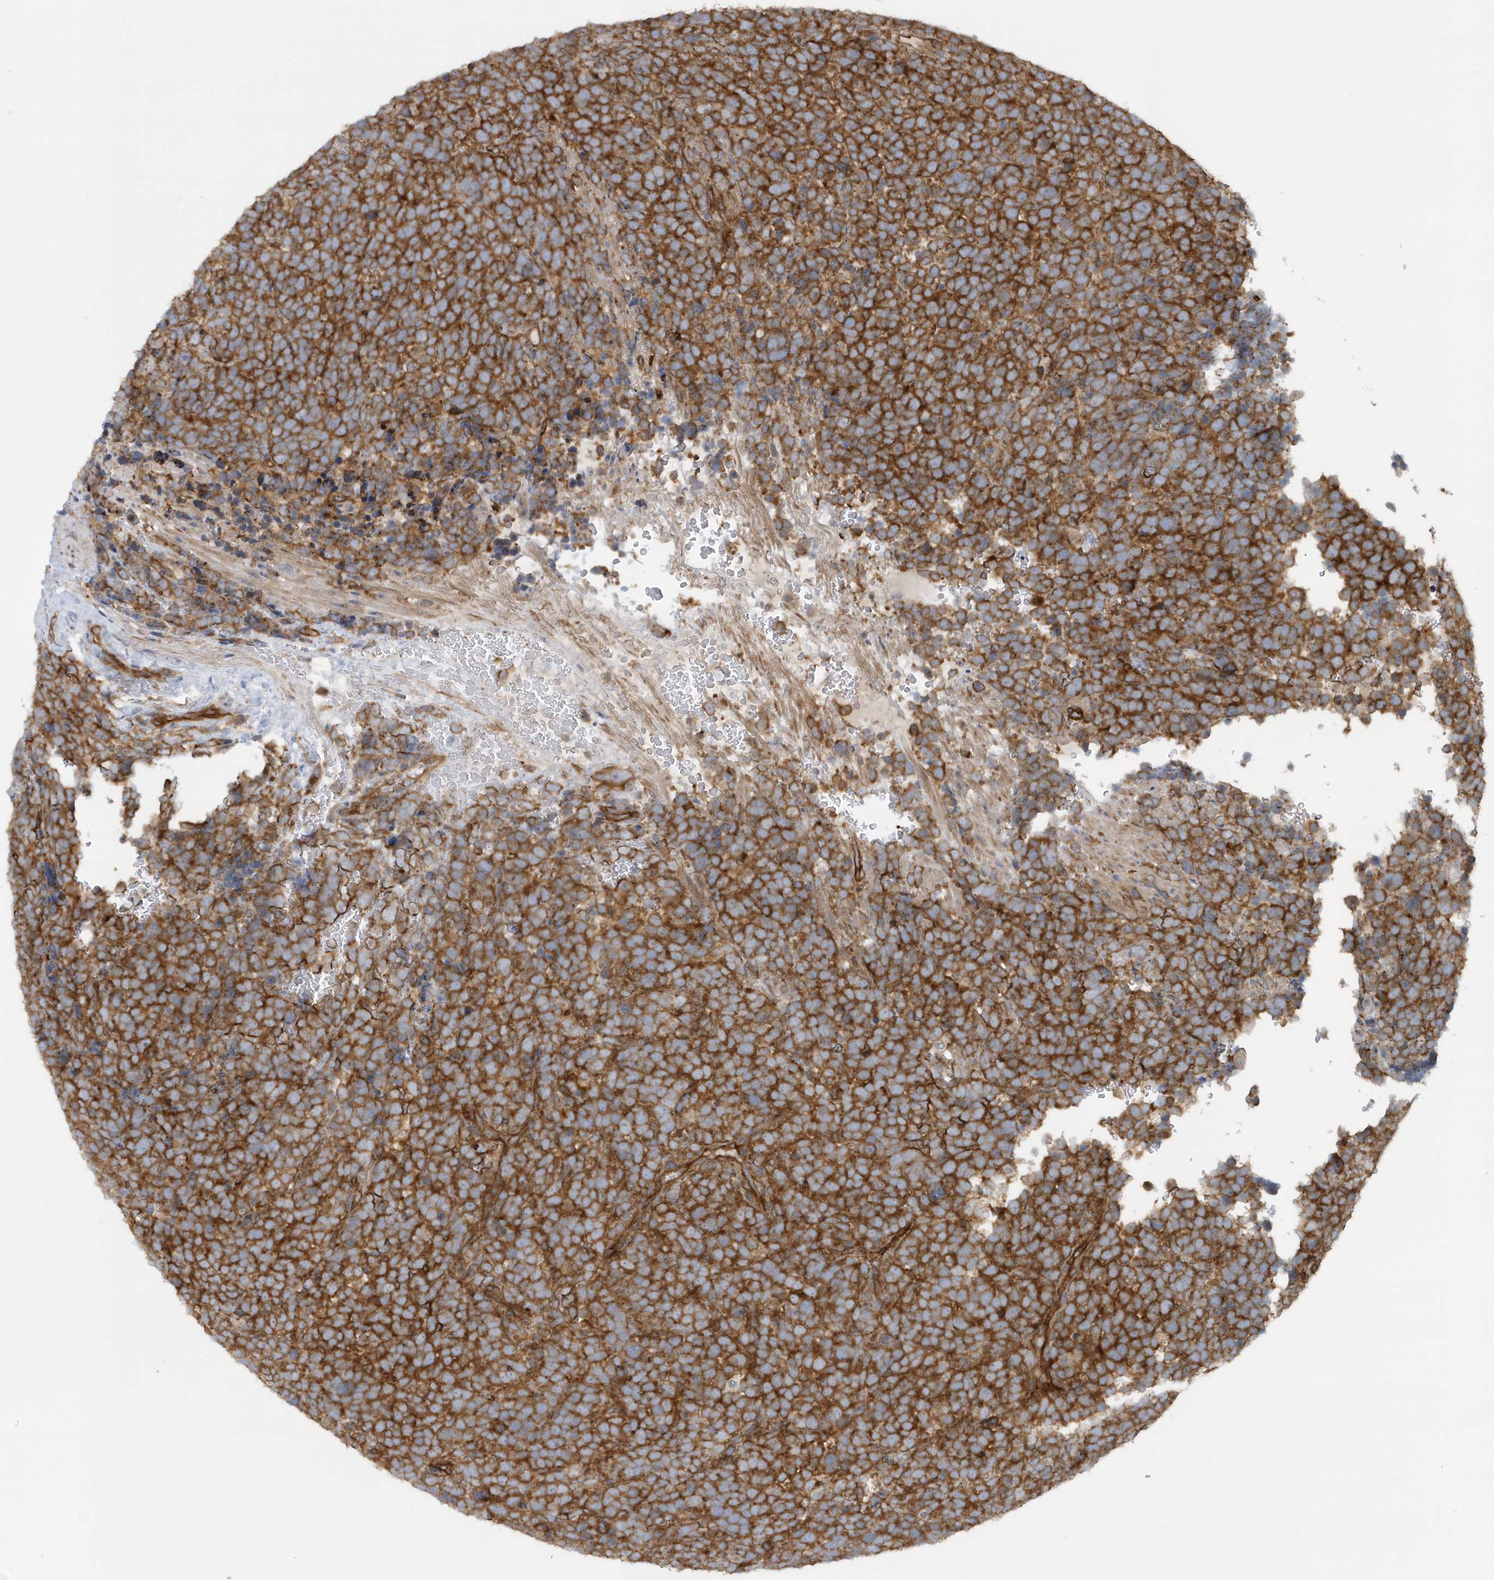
{"staining": {"intensity": "strong", "quantity": ">75%", "location": "cytoplasmic/membranous"}, "tissue": "urothelial cancer", "cell_type": "Tumor cells", "image_type": "cancer", "snomed": [{"axis": "morphology", "description": "Urothelial carcinoma, High grade"}, {"axis": "topography", "description": "Urinary bladder"}], "caption": "This micrograph exhibits high-grade urothelial carcinoma stained with immunohistochemistry to label a protein in brown. The cytoplasmic/membranous of tumor cells show strong positivity for the protein. Nuclei are counter-stained blue.", "gene": "RAI14", "patient": {"sex": "female", "age": 82}}